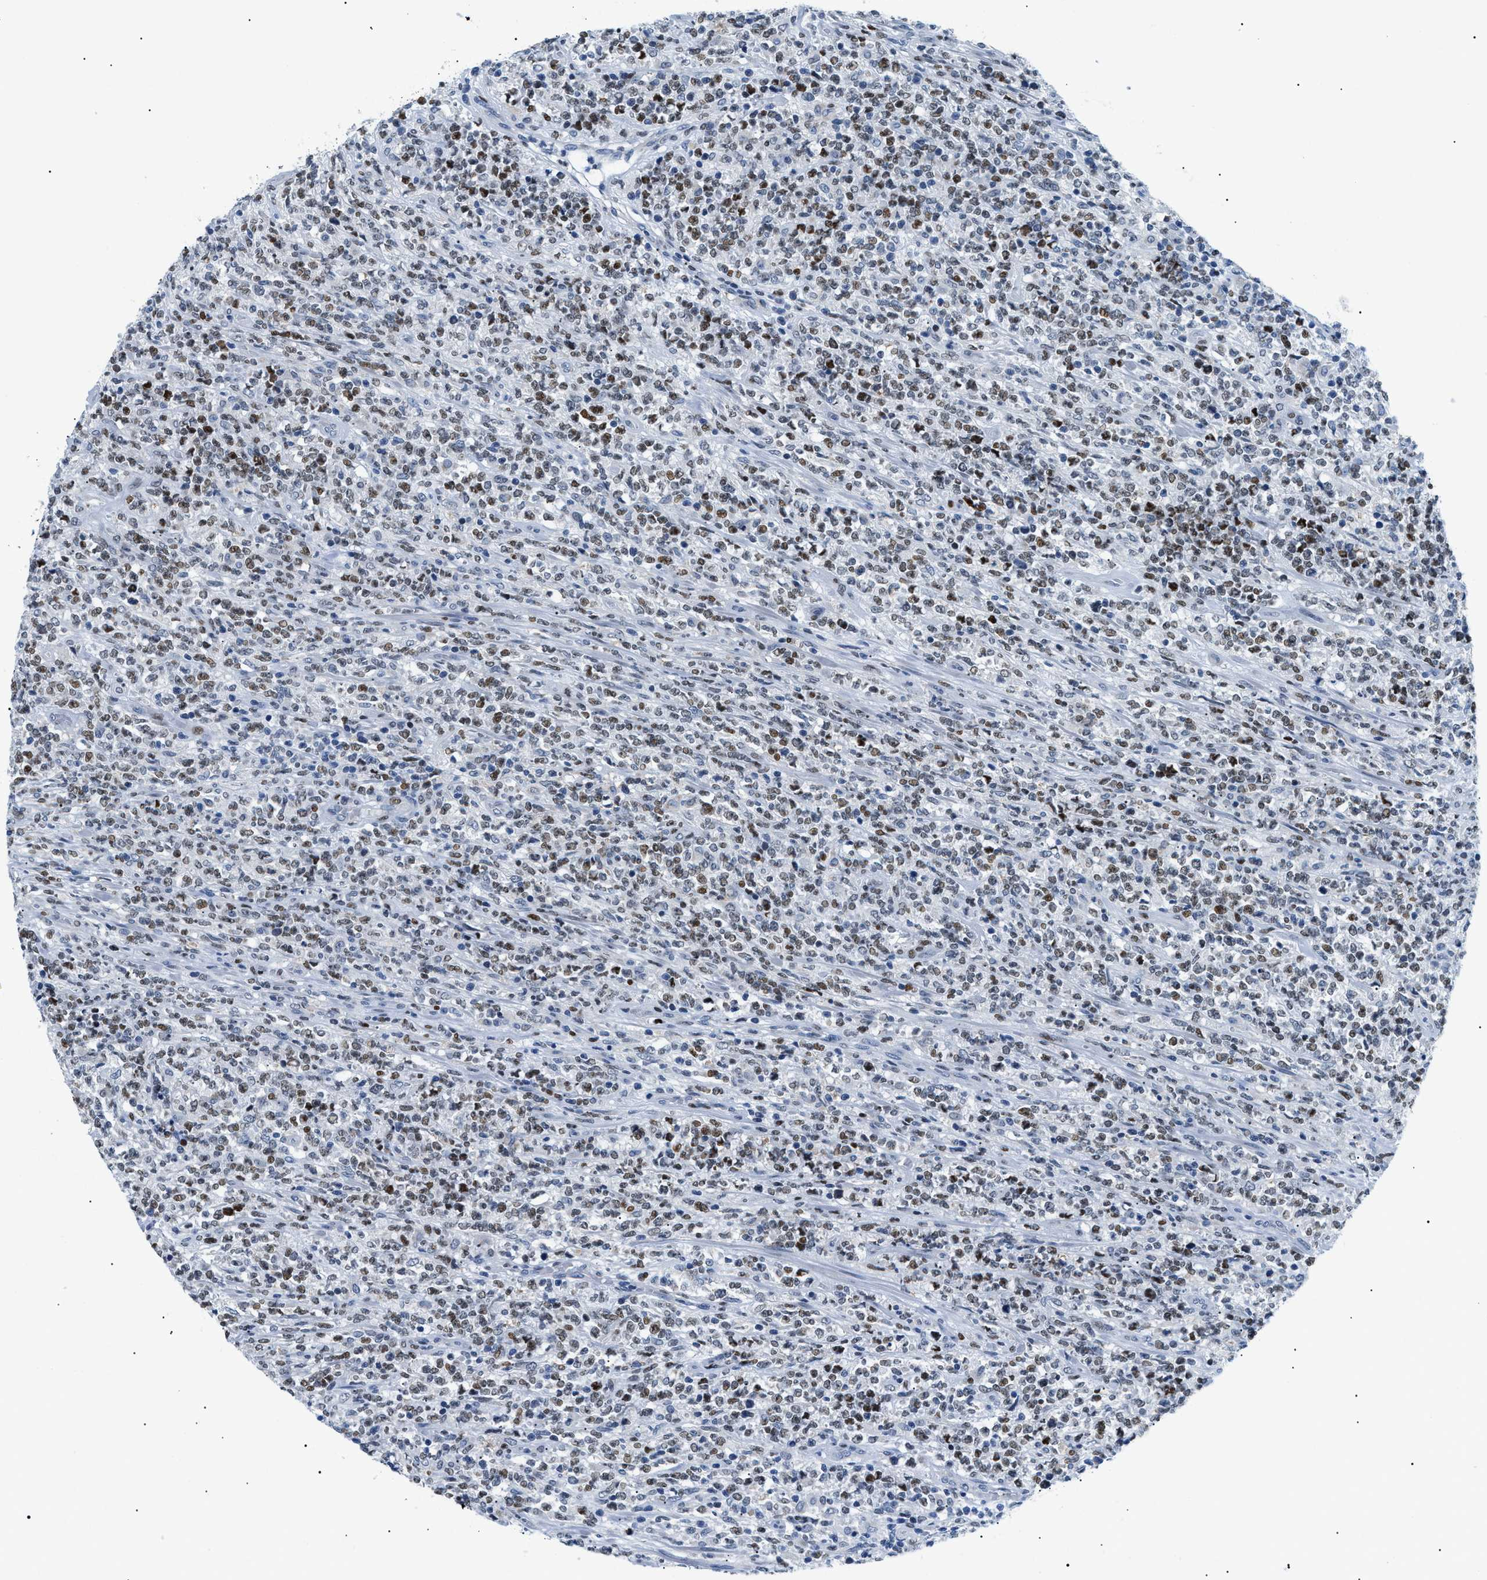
{"staining": {"intensity": "moderate", "quantity": ">75%", "location": "nuclear"}, "tissue": "lymphoma", "cell_type": "Tumor cells", "image_type": "cancer", "snomed": [{"axis": "morphology", "description": "Malignant lymphoma, non-Hodgkin's type, High grade"}, {"axis": "topography", "description": "Soft tissue"}], "caption": "Immunohistochemistry (DAB (3,3'-diaminobenzidine)) staining of human malignant lymphoma, non-Hodgkin's type (high-grade) displays moderate nuclear protein staining in approximately >75% of tumor cells. (brown staining indicates protein expression, while blue staining denotes nuclei).", "gene": "SMARCC1", "patient": {"sex": "male", "age": 18}}